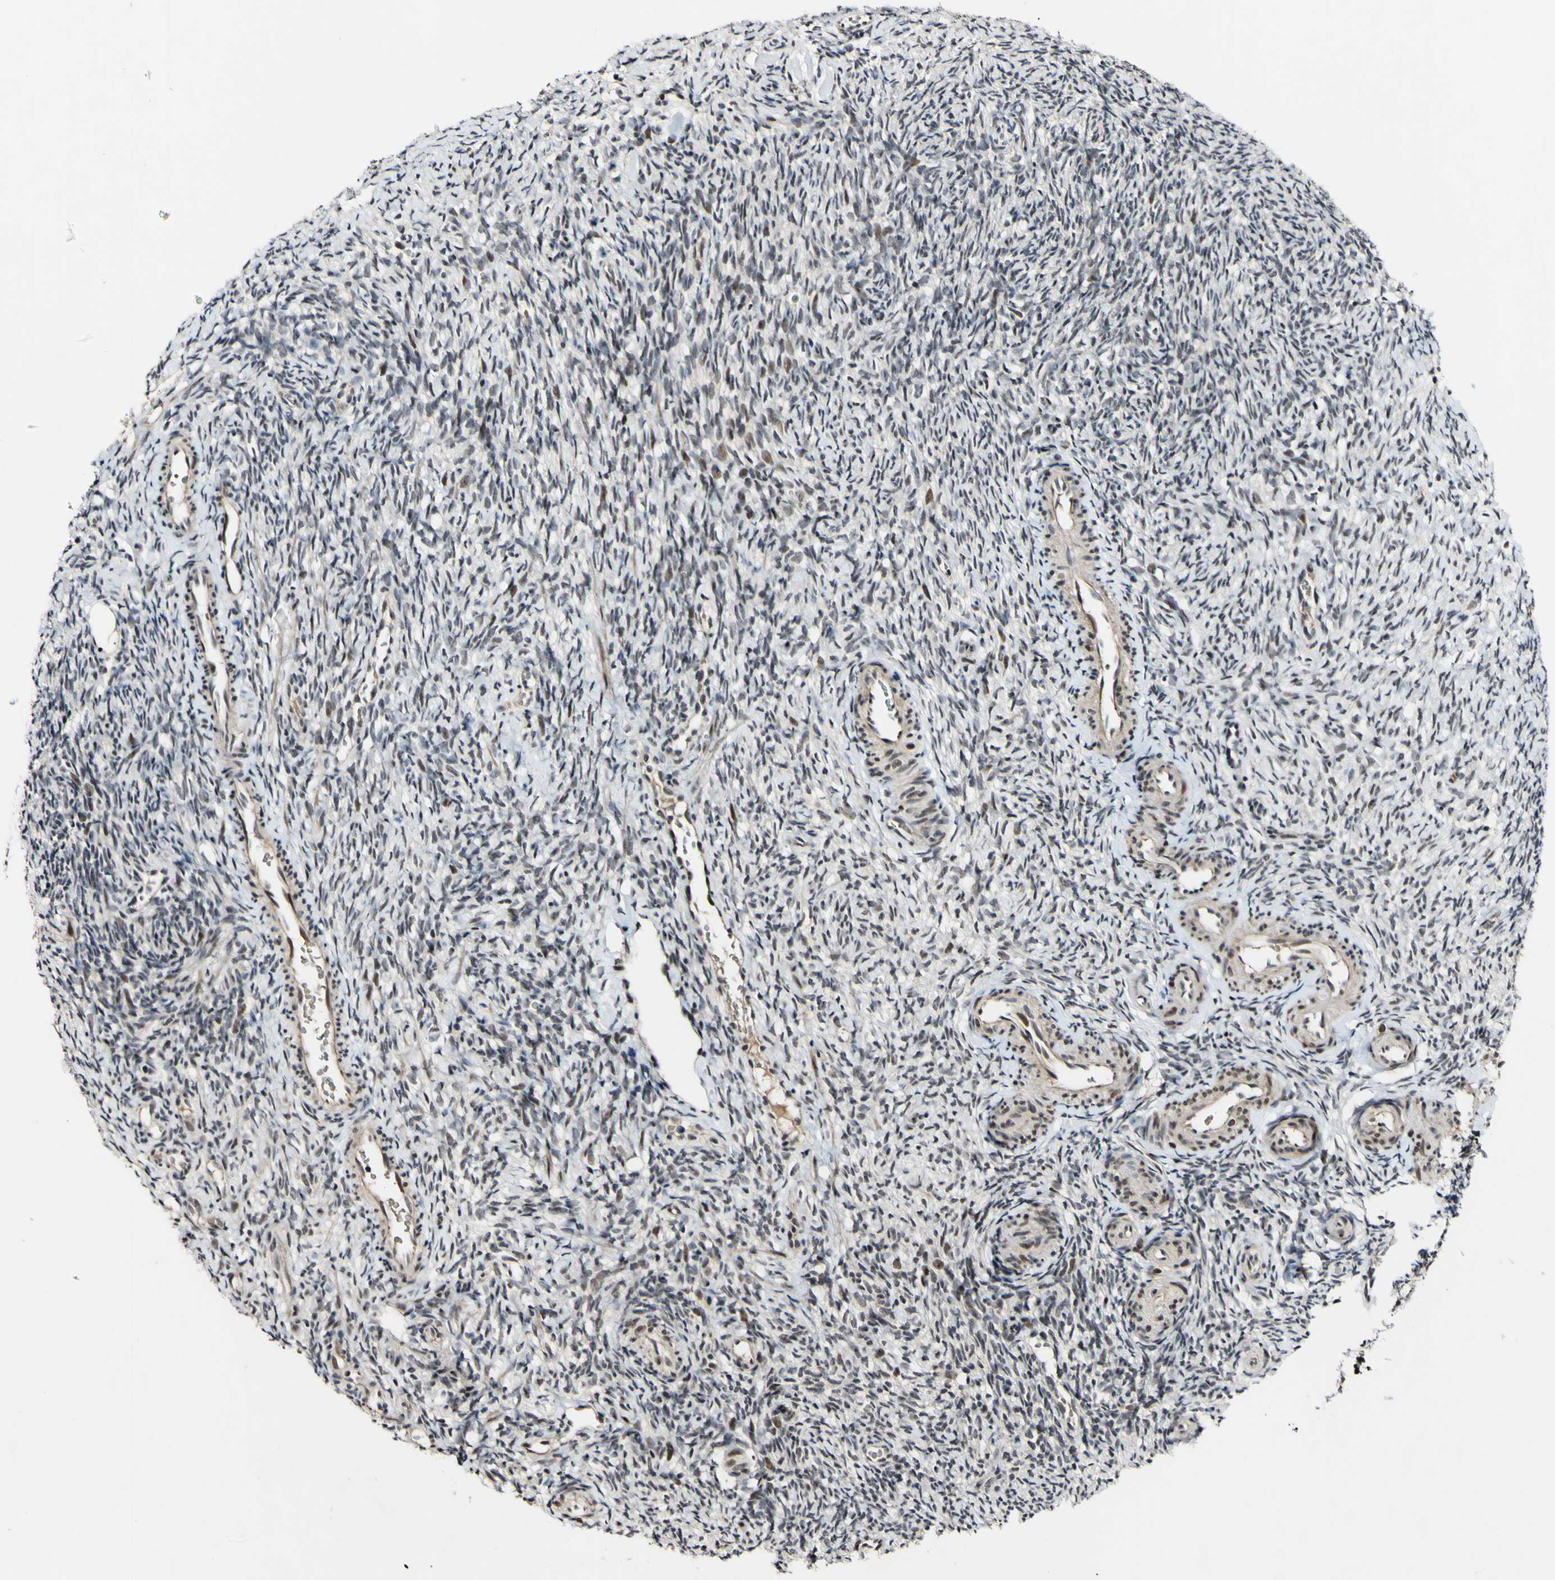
{"staining": {"intensity": "negative", "quantity": "none", "location": "none"}, "tissue": "ovary", "cell_type": "Ovarian stroma cells", "image_type": "normal", "snomed": [{"axis": "morphology", "description": "Normal tissue, NOS"}, {"axis": "topography", "description": "Ovary"}], "caption": "Ovary stained for a protein using immunohistochemistry shows no expression ovarian stroma cells.", "gene": "POLR2F", "patient": {"sex": "female", "age": 35}}